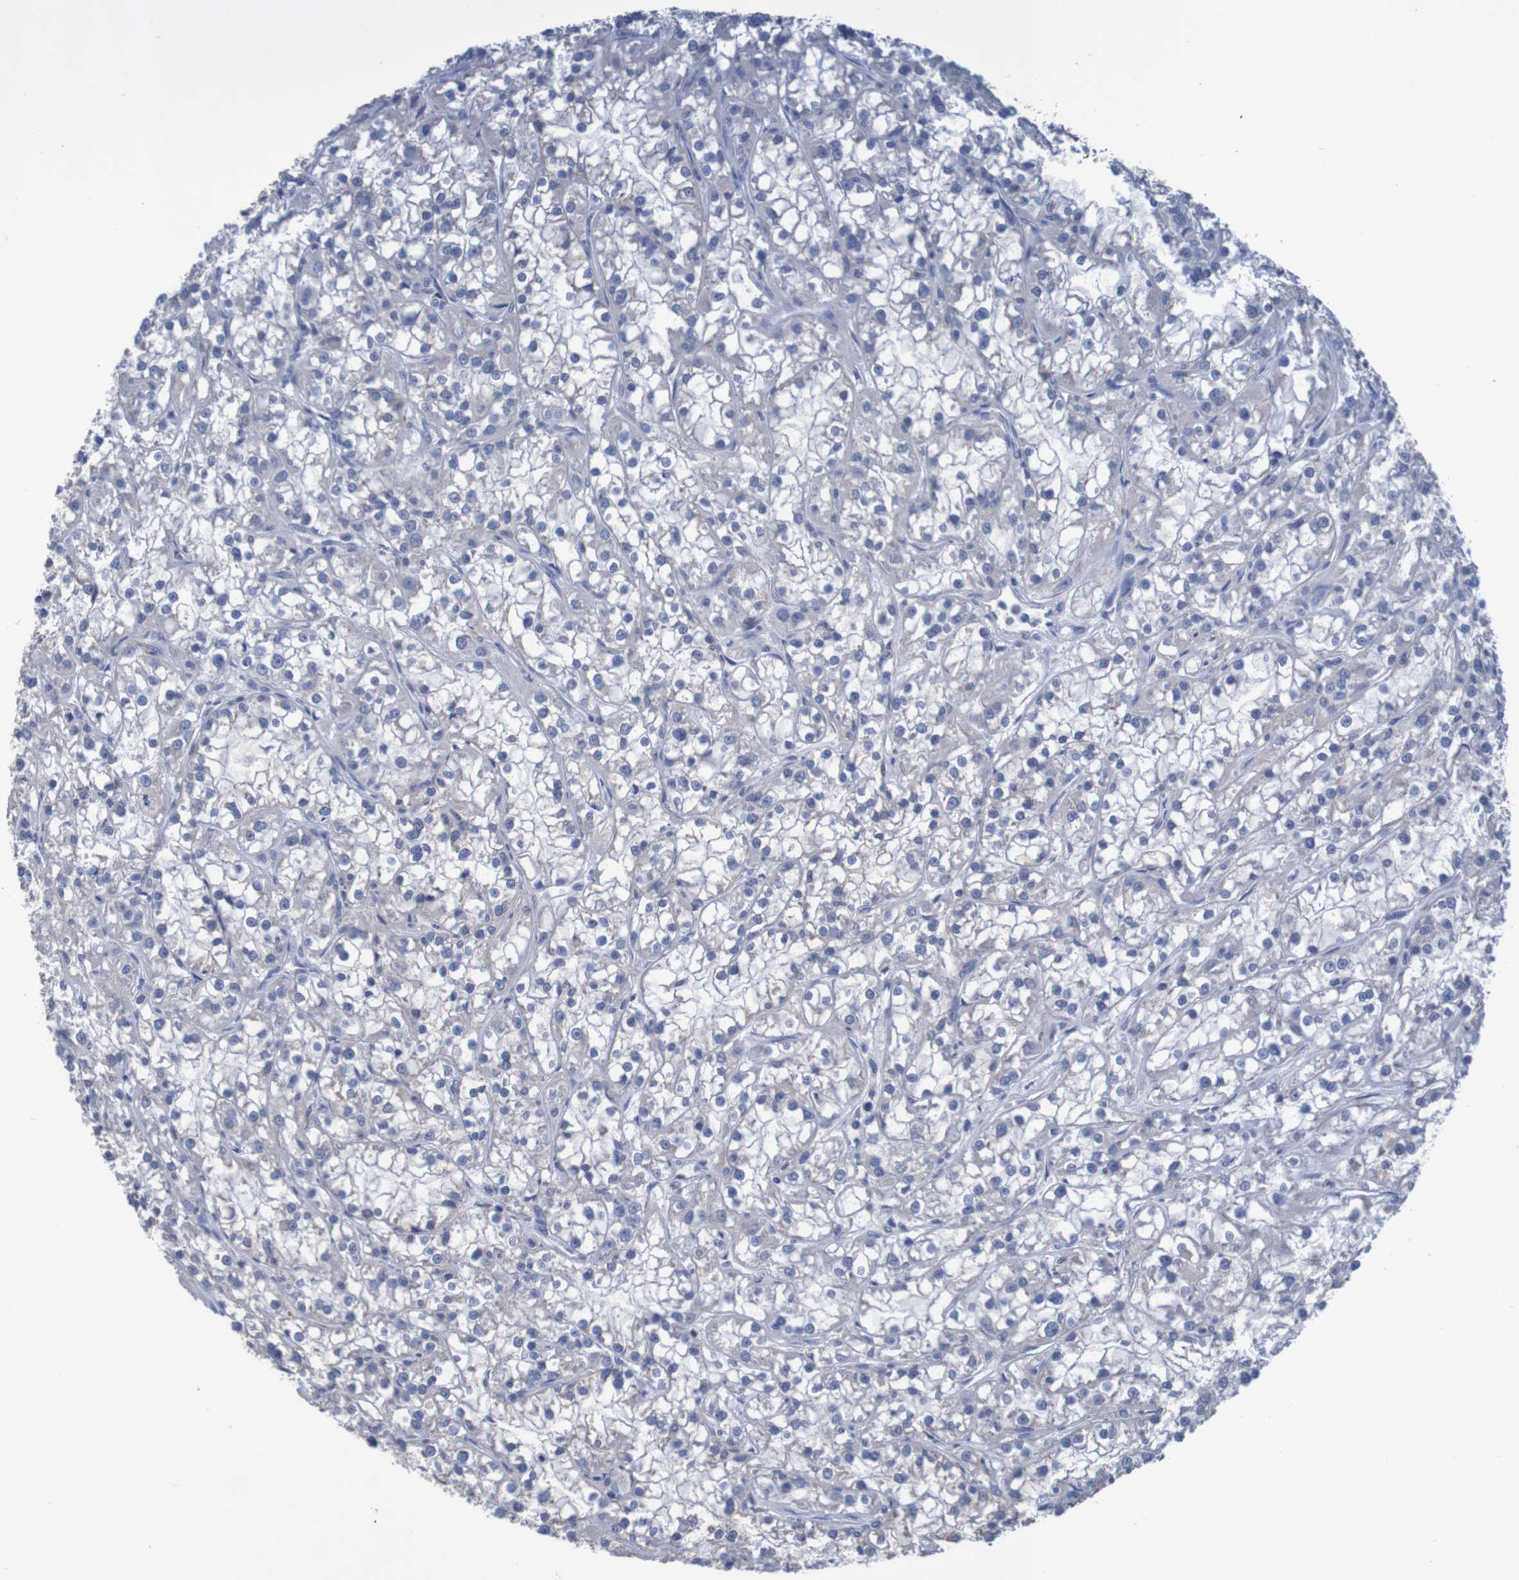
{"staining": {"intensity": "negative", "quantity": "none", "location": "none"}, "tissue": "renal cancer", "cell_type": "Tumor cells", "image_type": "cancer", "snomed": [{"axis": "morphology", "description": "Adenocarcinoma, NOS"}, {"axis": "topography", "description": "Kidney"}], "caption": "Image shows no protein positivity in tumor cells of renal adenocarcinoma tissue.", "gene": "LTA", "patient": {"sex": "female", "age": 52}}